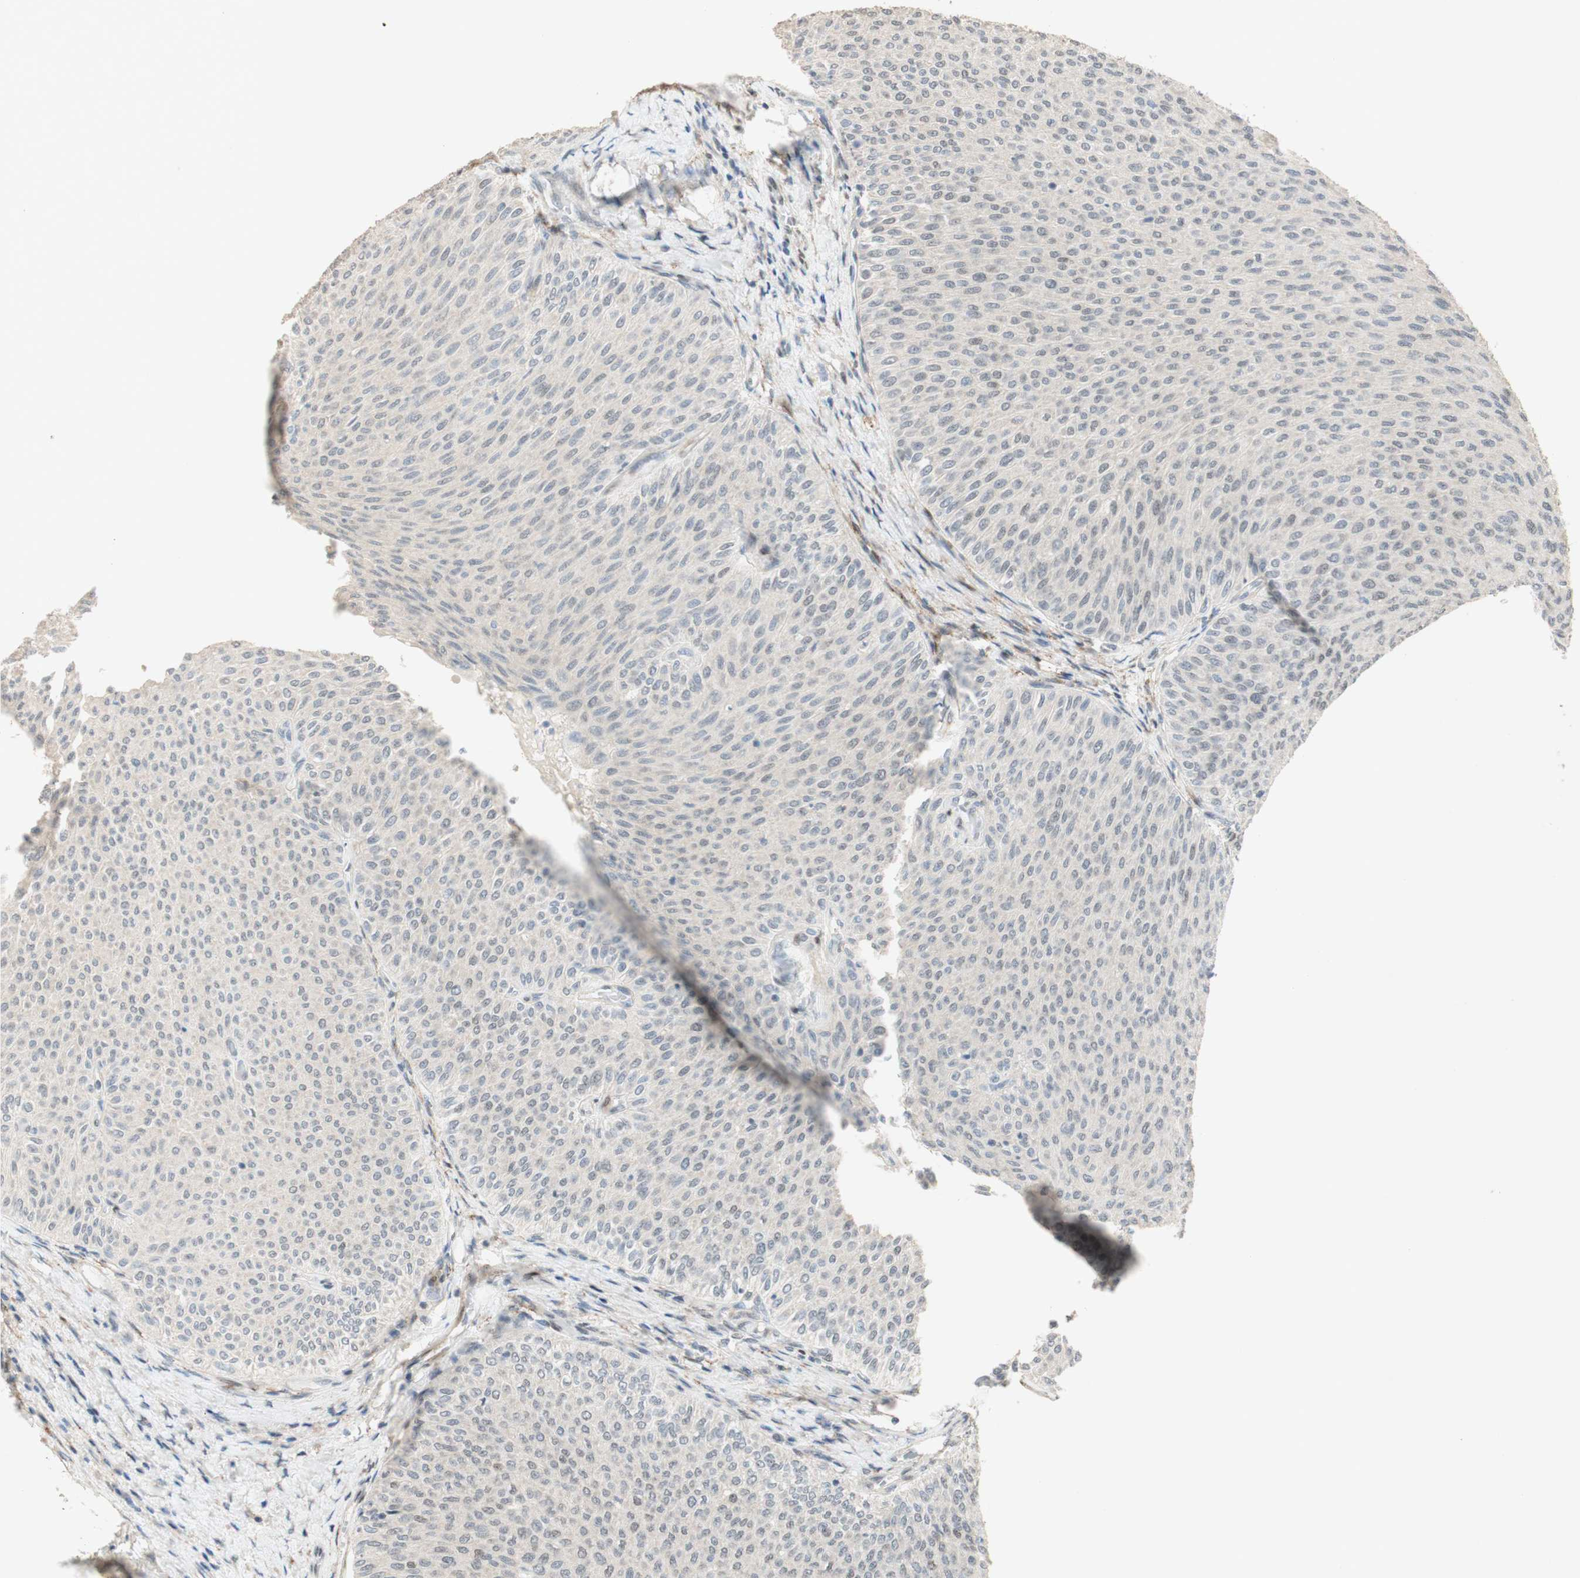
{"staining": {"intensity": "negative", "quantity": "none", "location": "none"}, "tissue": "urothelial cancer", "cell_type": "Tumor cells", "image_type": "cancer", "snomed": [{"axis": "morphology", "description": "Urothelial carcinoma, Low grade"}, {"axis": "topography", "description": "Urinary bladder"}], "caption": "A histopathology image of human low-grade urothelial carcinoma is negative for staining in tumor cells.", "gene": "FOXP1", "patient": {"sex": "male", "age": 78}}